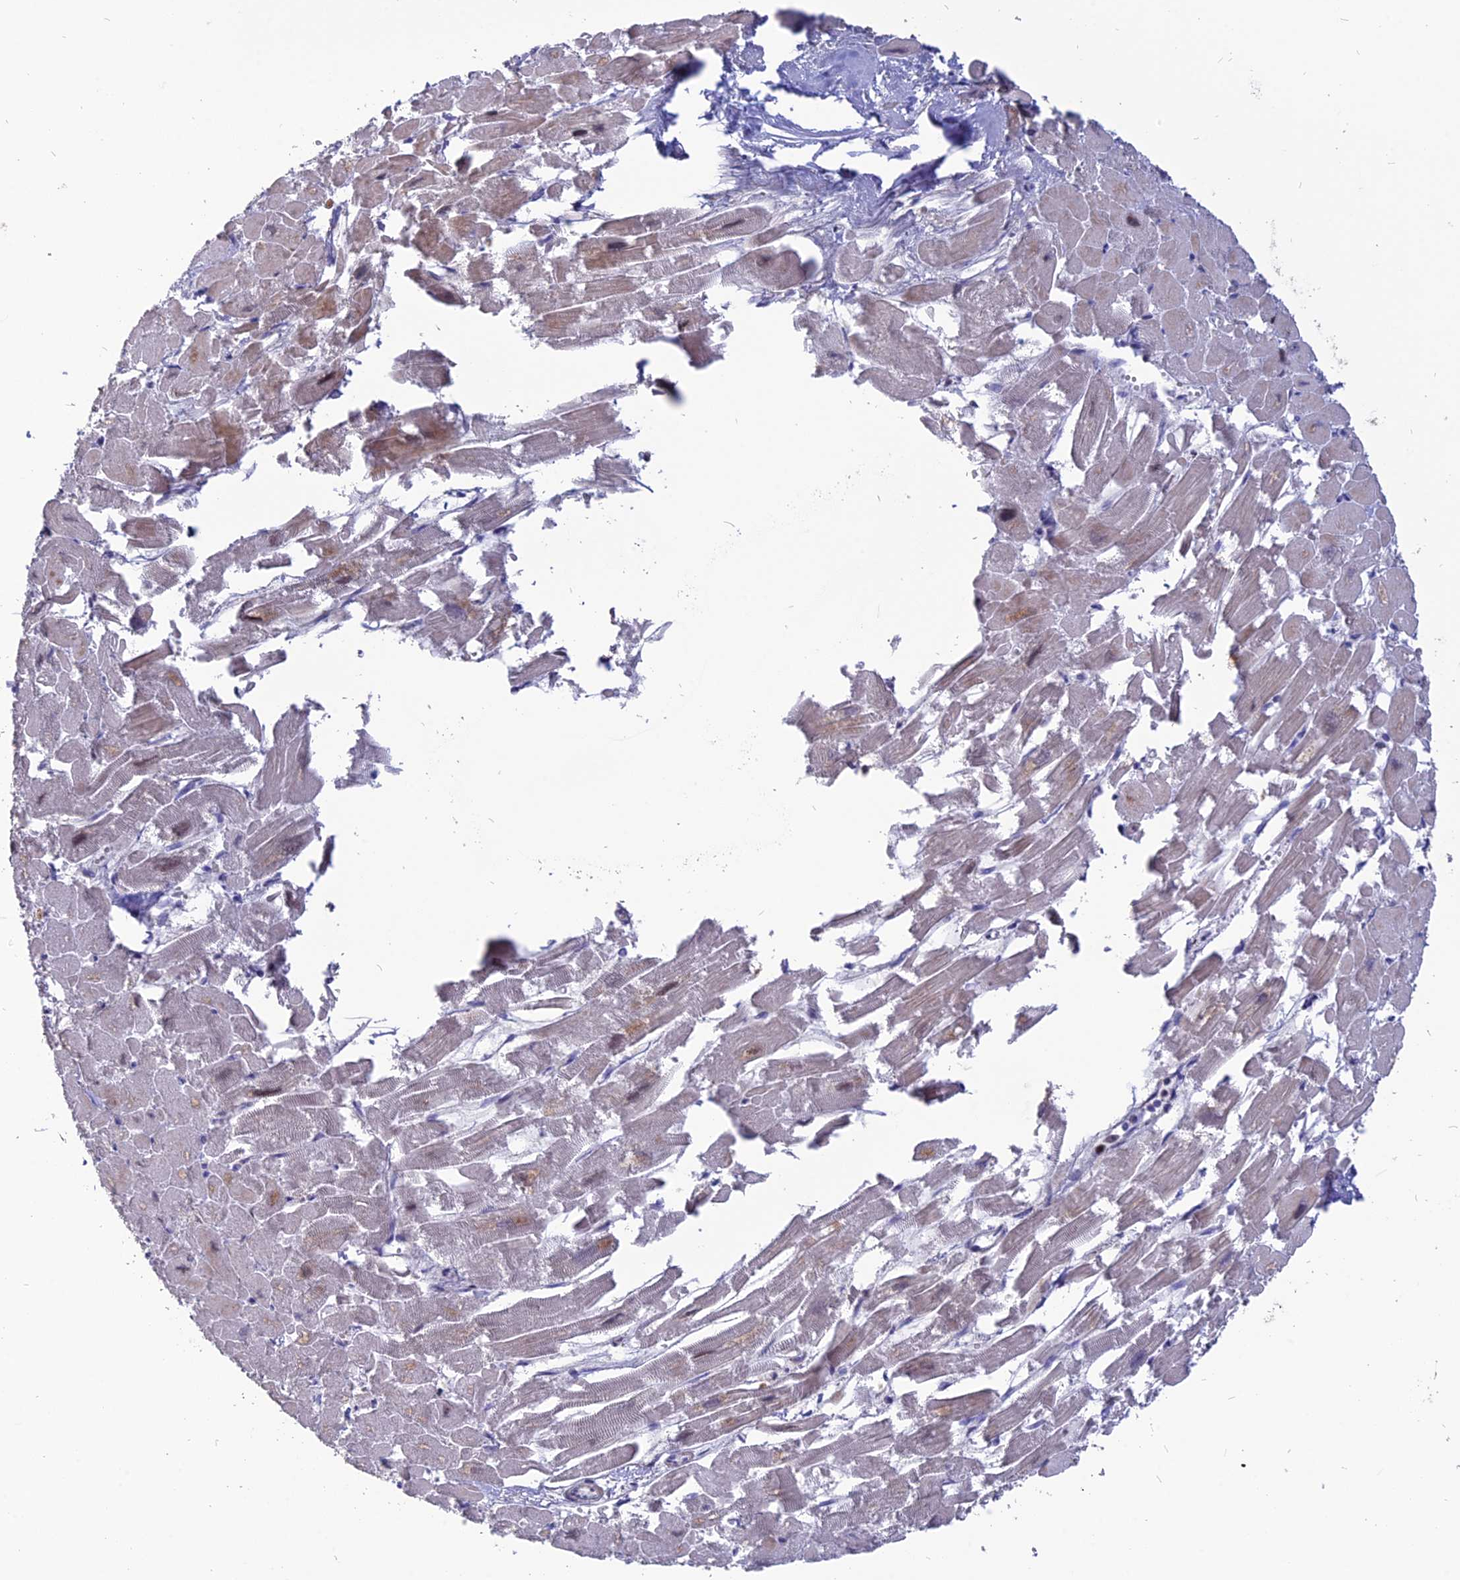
{"staining": {"intensity": "weak", "quantity": "<25%", "location": "cytoplasmic/membranous"}, "tissue": "heart muscle", "cell_type": "Cardiomyocytes", "image_type": "normal", "snomed": [{"axis": "morphology", "description": "Normal tissue, NOS"}, {"axis": "topography", "description": "Heart"}], "caption": "DAB immunohistochemical staining of benign human heart muscle exhibits no significant staining in cardiomyocytes.", "gene": "TMEM263", "patient": {"sex": "male", "age": 54}}